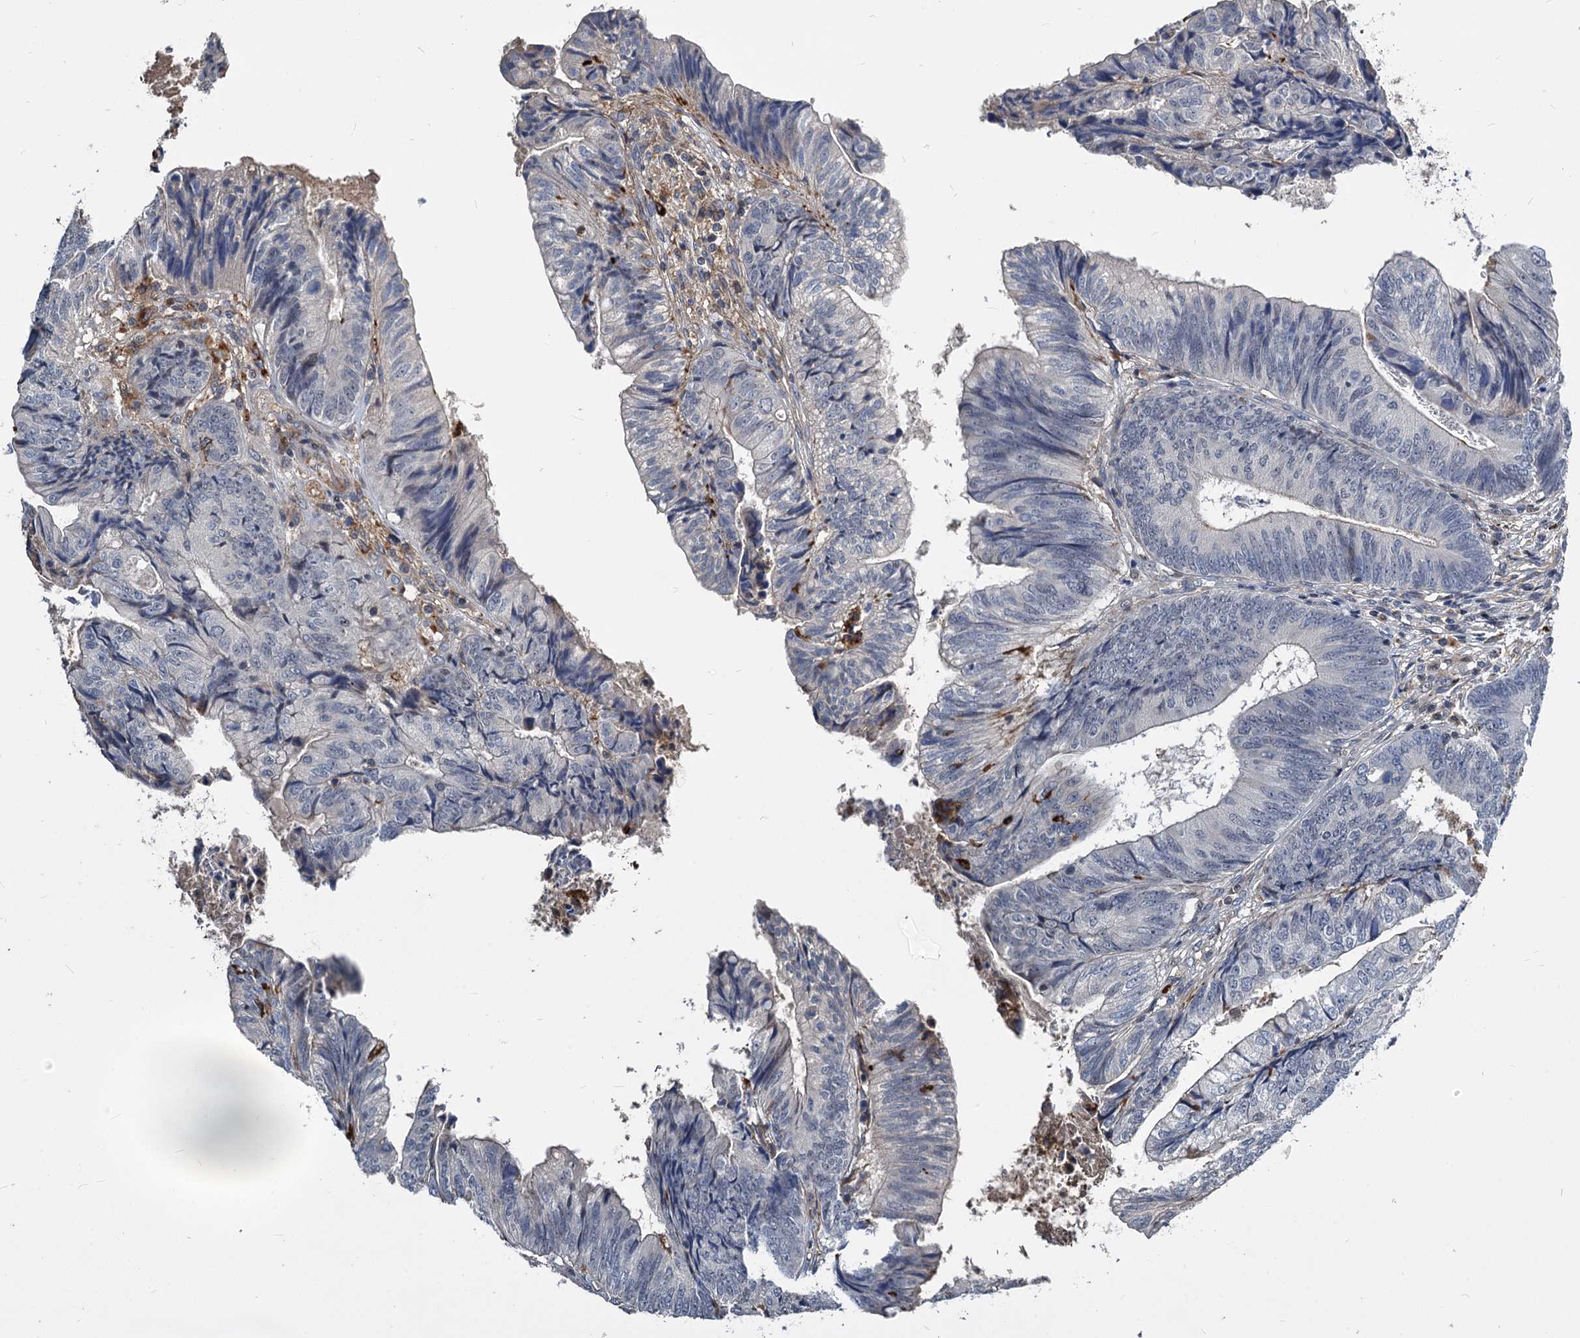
{"staining": {"intensity": "negative", "quantity": "none", "location": "none"}, "tissue": "colorectal cancer", "cell_type": "Tumor cells", "image_type": "cancer", "snomed": [{"axis": "morphology", "description": "Adenocarcinoma, NOS"}, {"axis": "topography", "description": "Colon"}], "caption": "An immunohistochemistry (IHC) photomicrograph of adenocarcinoma (colorectal) is shown. There is no staining in tumor cells of adenocarcinoma (colorectal).", "gene": "ATG101", "patient": {"sex": "female", "age": 67}}